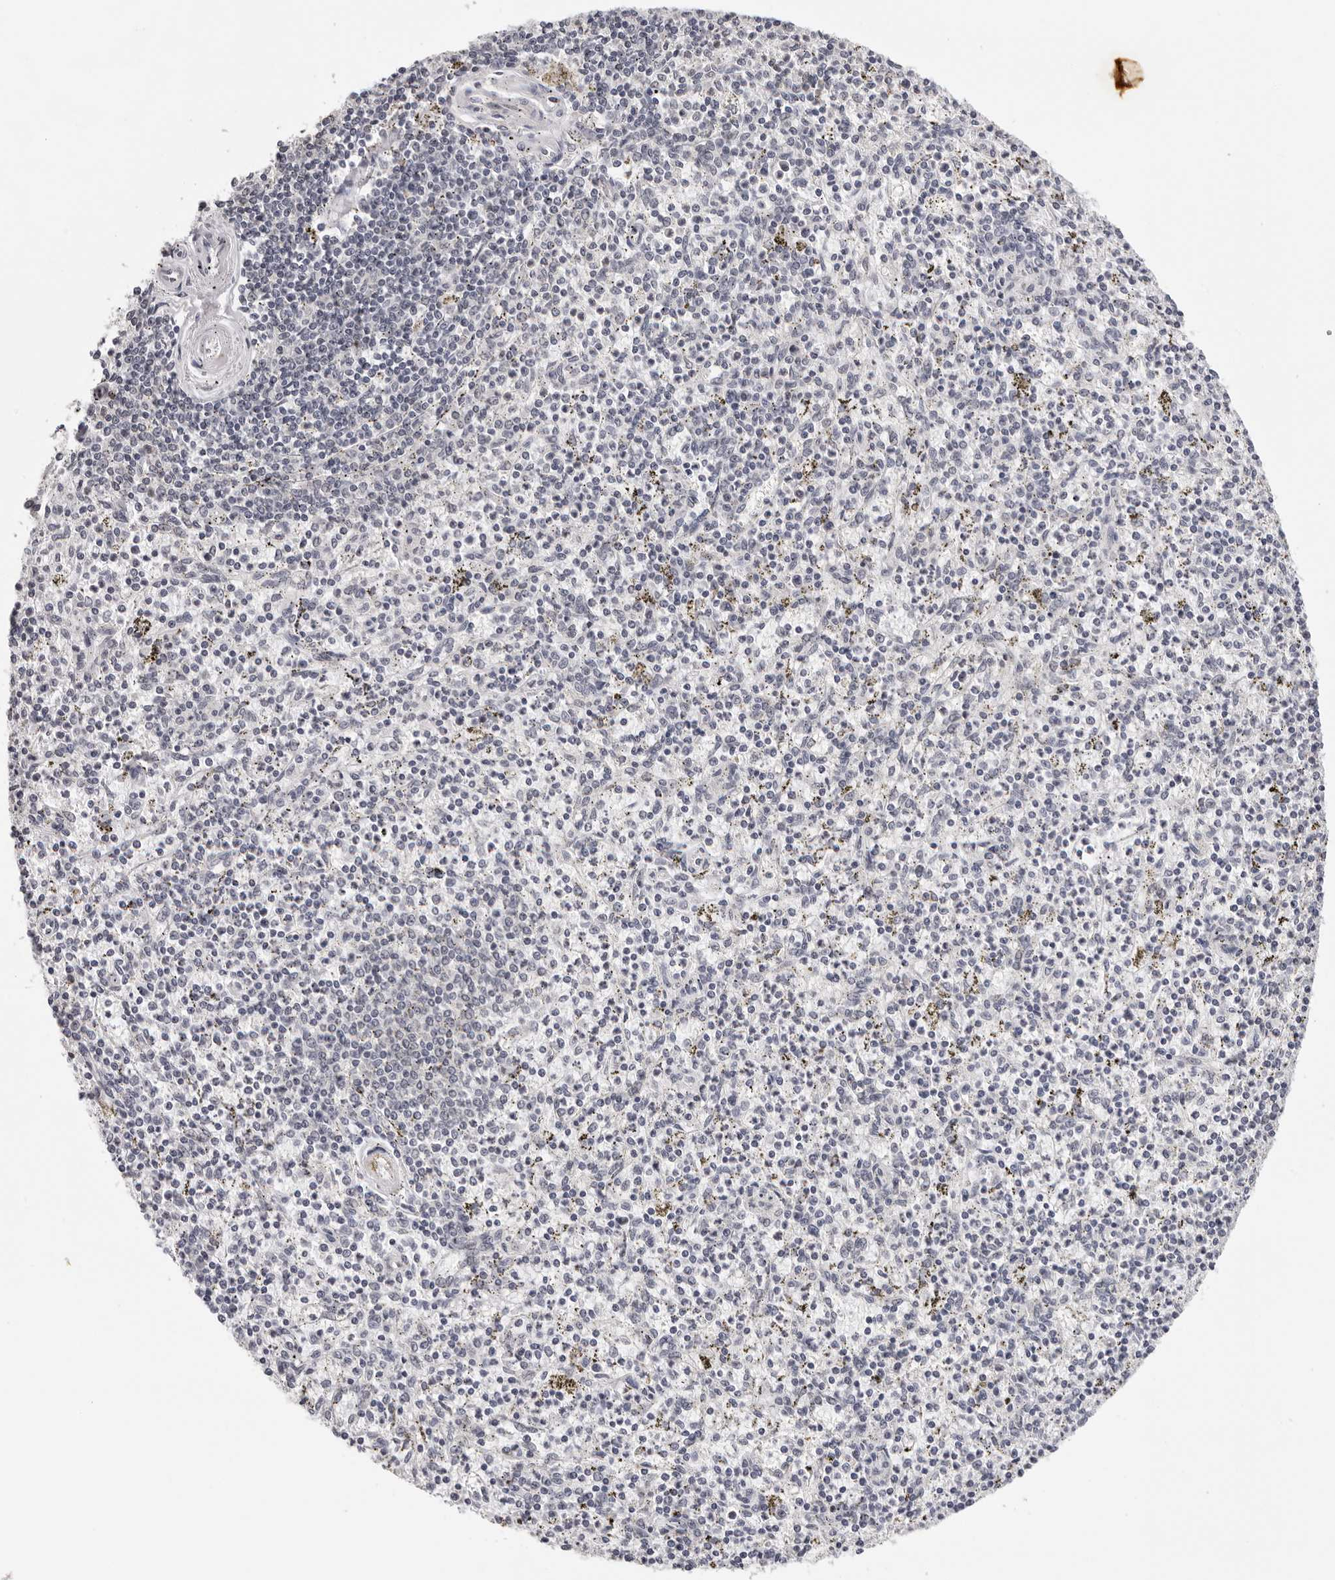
{"staining": {"intensity": "negative", "quantity": "none", "location": "none"}, "tissue": "spleen", "cell_type": "Cells in red pulp", "image_type": "normal", "snomed": [{"axis": "morphology", "description": "Normal tissue, NOS"}, {"axis": "topography", "description": "Spleen"}], "caption": "Immunohistochemistry of unremarkable spleen exhibits no staining in cells in red pulp.", "gene": "PRUNE1", "patient": {"sex": "male", "age": 72}}